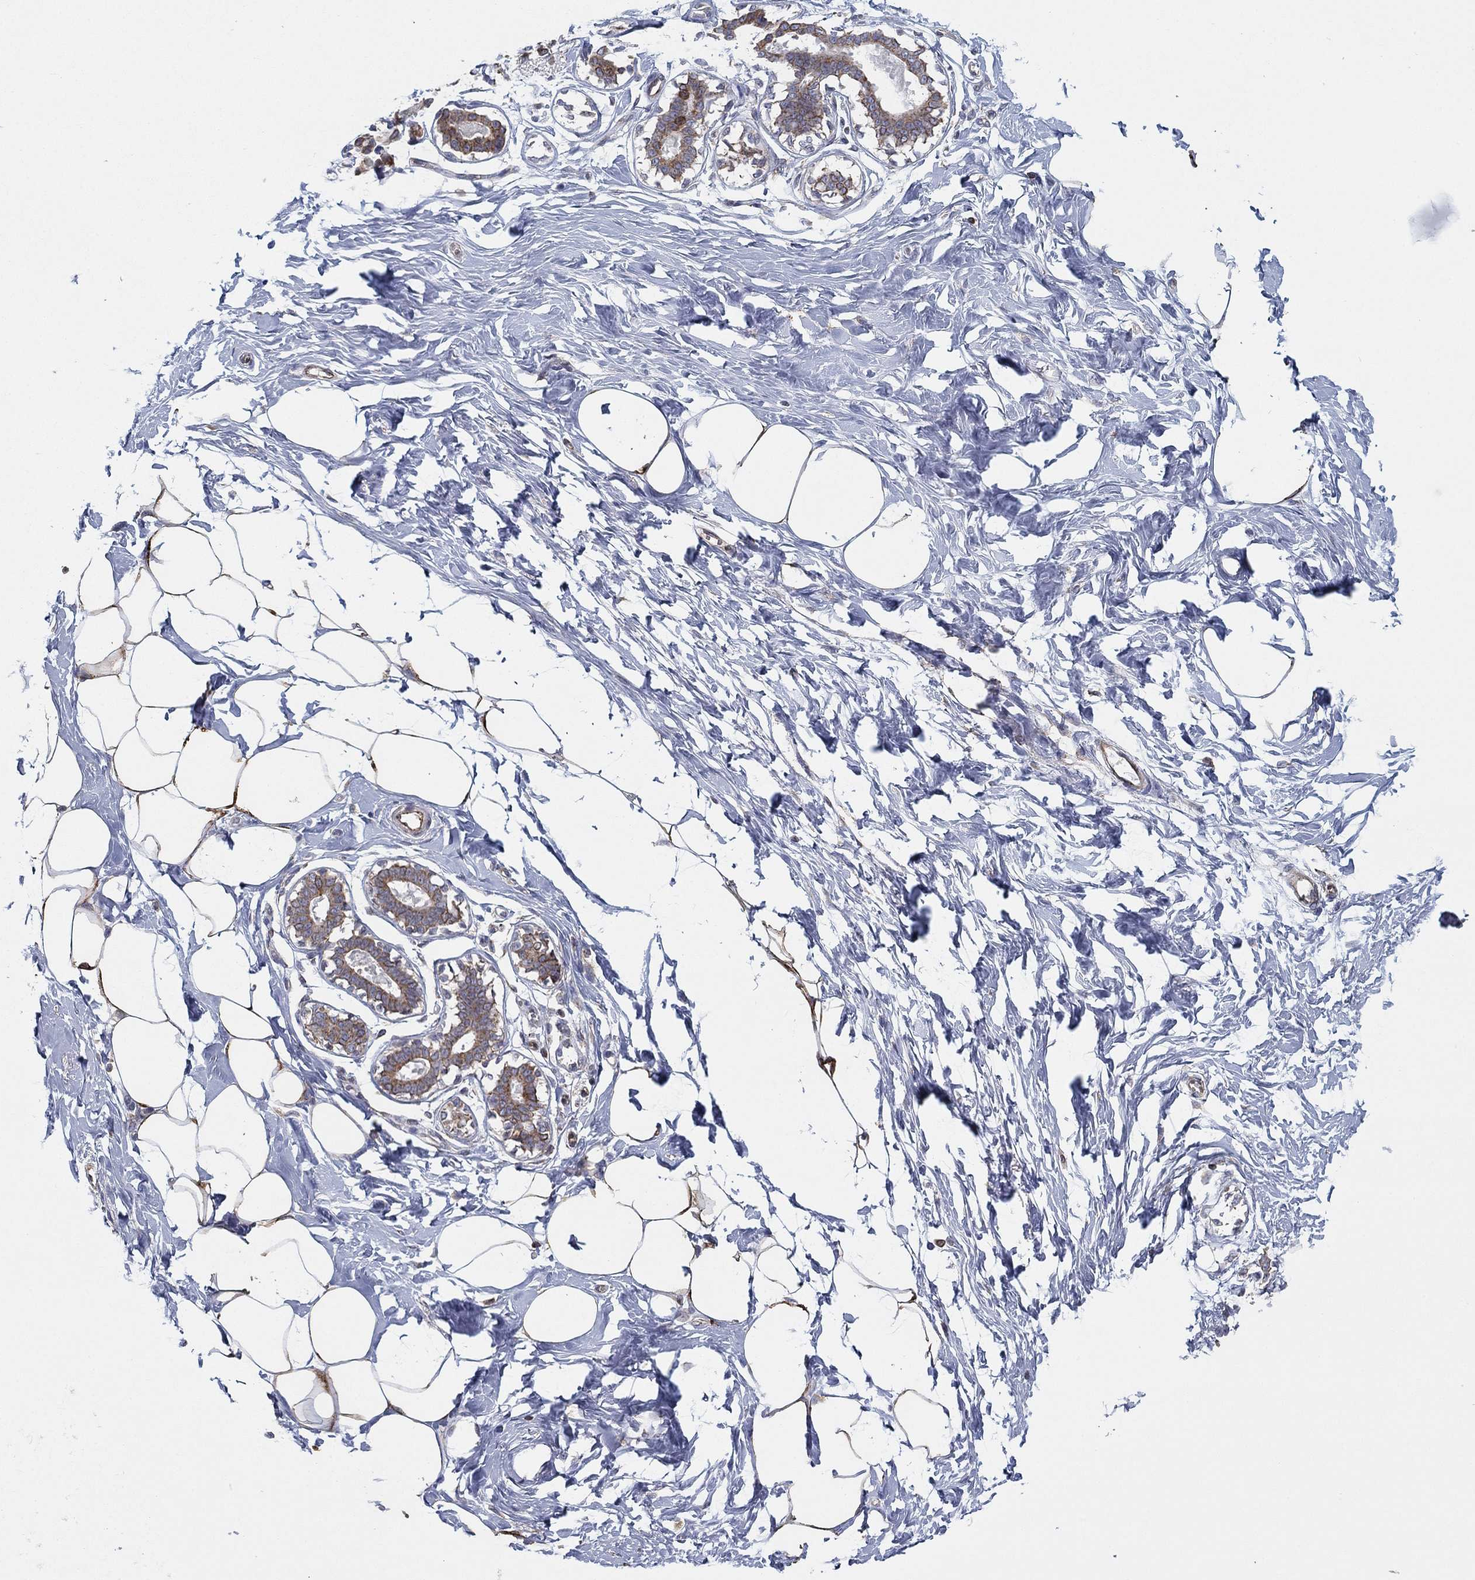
{"staining": {"intensity": "negative", "quantity": "none", "location": "none"}, "tissue": "breast", "cell_type": "Adipocytes", "image_type": "normal", "snomed": [{"axis": "morphology", "description": "Normal tissue, NOS"}, {"axis": "morphology", "description": "Lobular carcinoma, in situ"}, {"axis": "topography", "description": "Breast"}], "caption": "IHC image of benign breast: human breast stained with DAB shows no significant protein staining in adipocytes. Nuclei are stained in blue.", "gene": "CYB5B", "patient": {"sex": "female", "age": 35}}